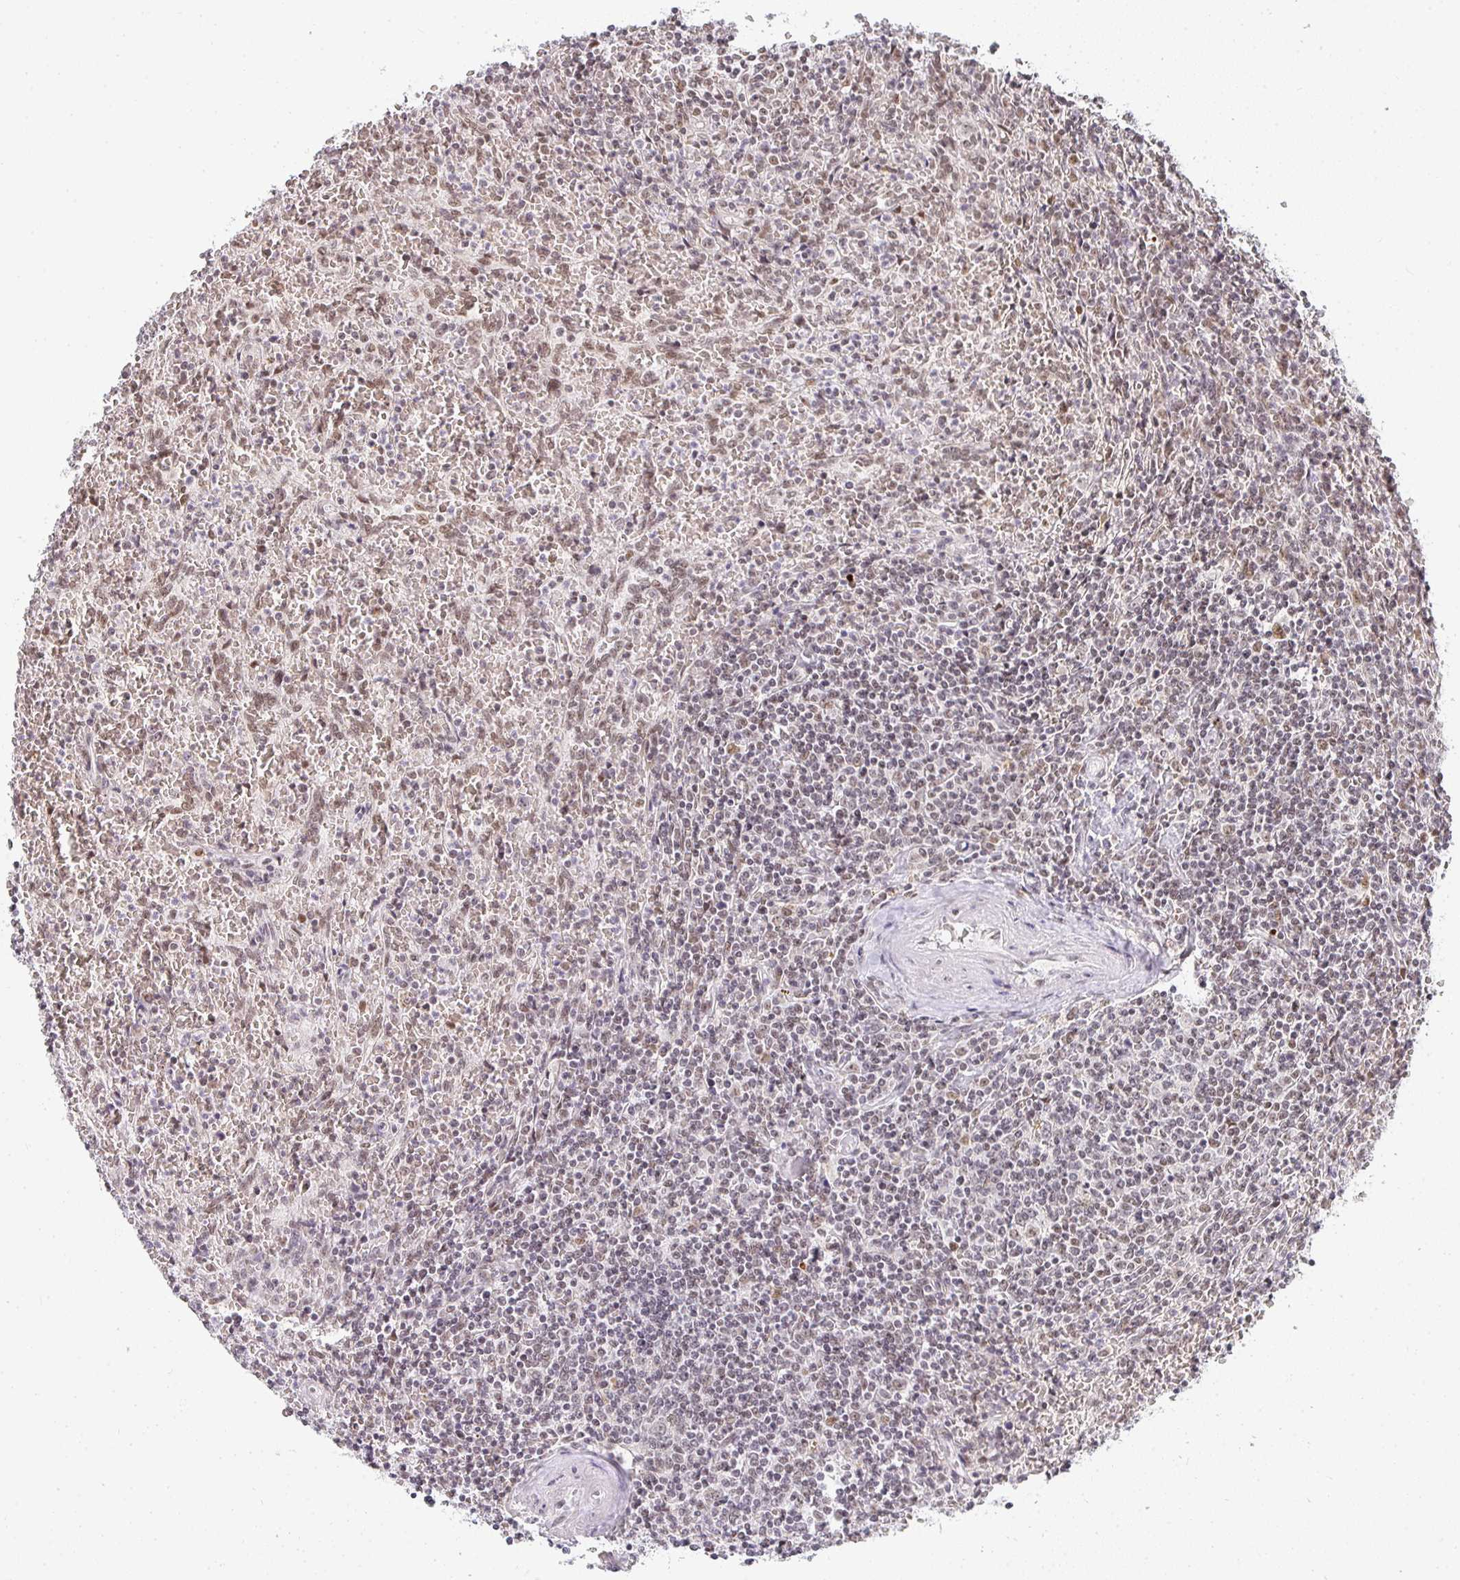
{"staining": {"intensity": "weak", "quantity": "<25%", "location": "nuclear"}, "tissue": "lymphoma", "cell_type": "Tumor cells", "image_type": "cancer", "snomed": [{"axis": "morphology", "description": "Malignant lymphoma, non-Hodgkin's type, Low grade"}, {"axis": "topography", "description": "Spleen"}], "caption": "Tumor cells are negative for protein expression in human low-grade malignant lymphoma, non-Hodgkin's type.", "gene": "SMARCA2", "patient": {"sex": "female", "age": 64}}